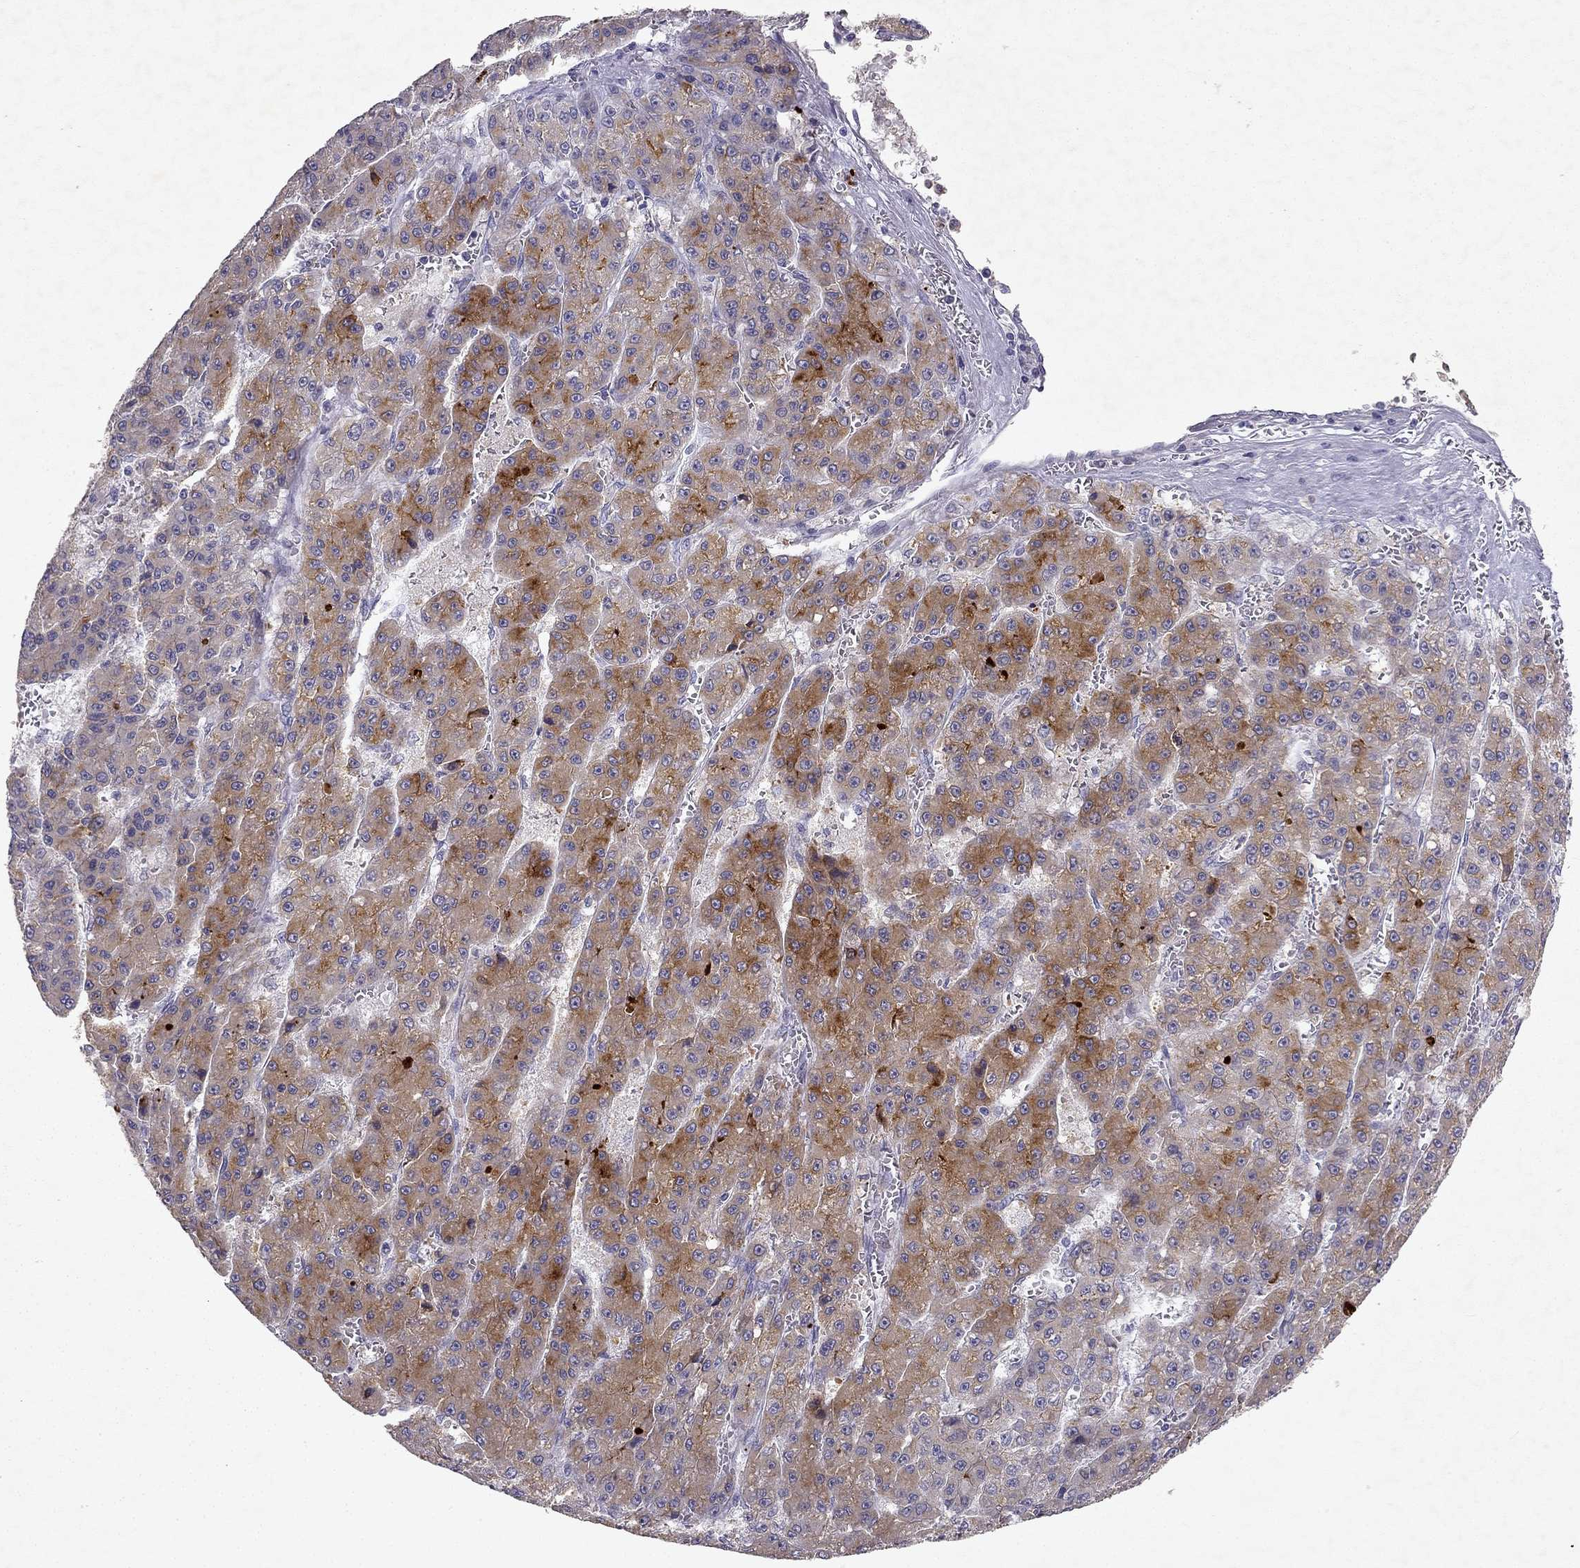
{"staining": {"intensity": "strong", "quantity": "<25%", "location": "cytoplasmic/membranous"}, "tissue": "liver cancer", "cell_type": "Tumor cells", "image_type": "cancer", "snomed": [{"axis": "morphology", "description": "Carcinoma, Hepatocellular, NOS"}, {"axis": "topography", "description": "Liver"}], "caption": "A medium amount of strong cytoplasmic/membranous positivity is appreciated in about <25% of tumor cells in liver hepatocellular carcinoma tissue.", "gene": "SLC6A4", "patient": {"sex": "male", "age": 70}}